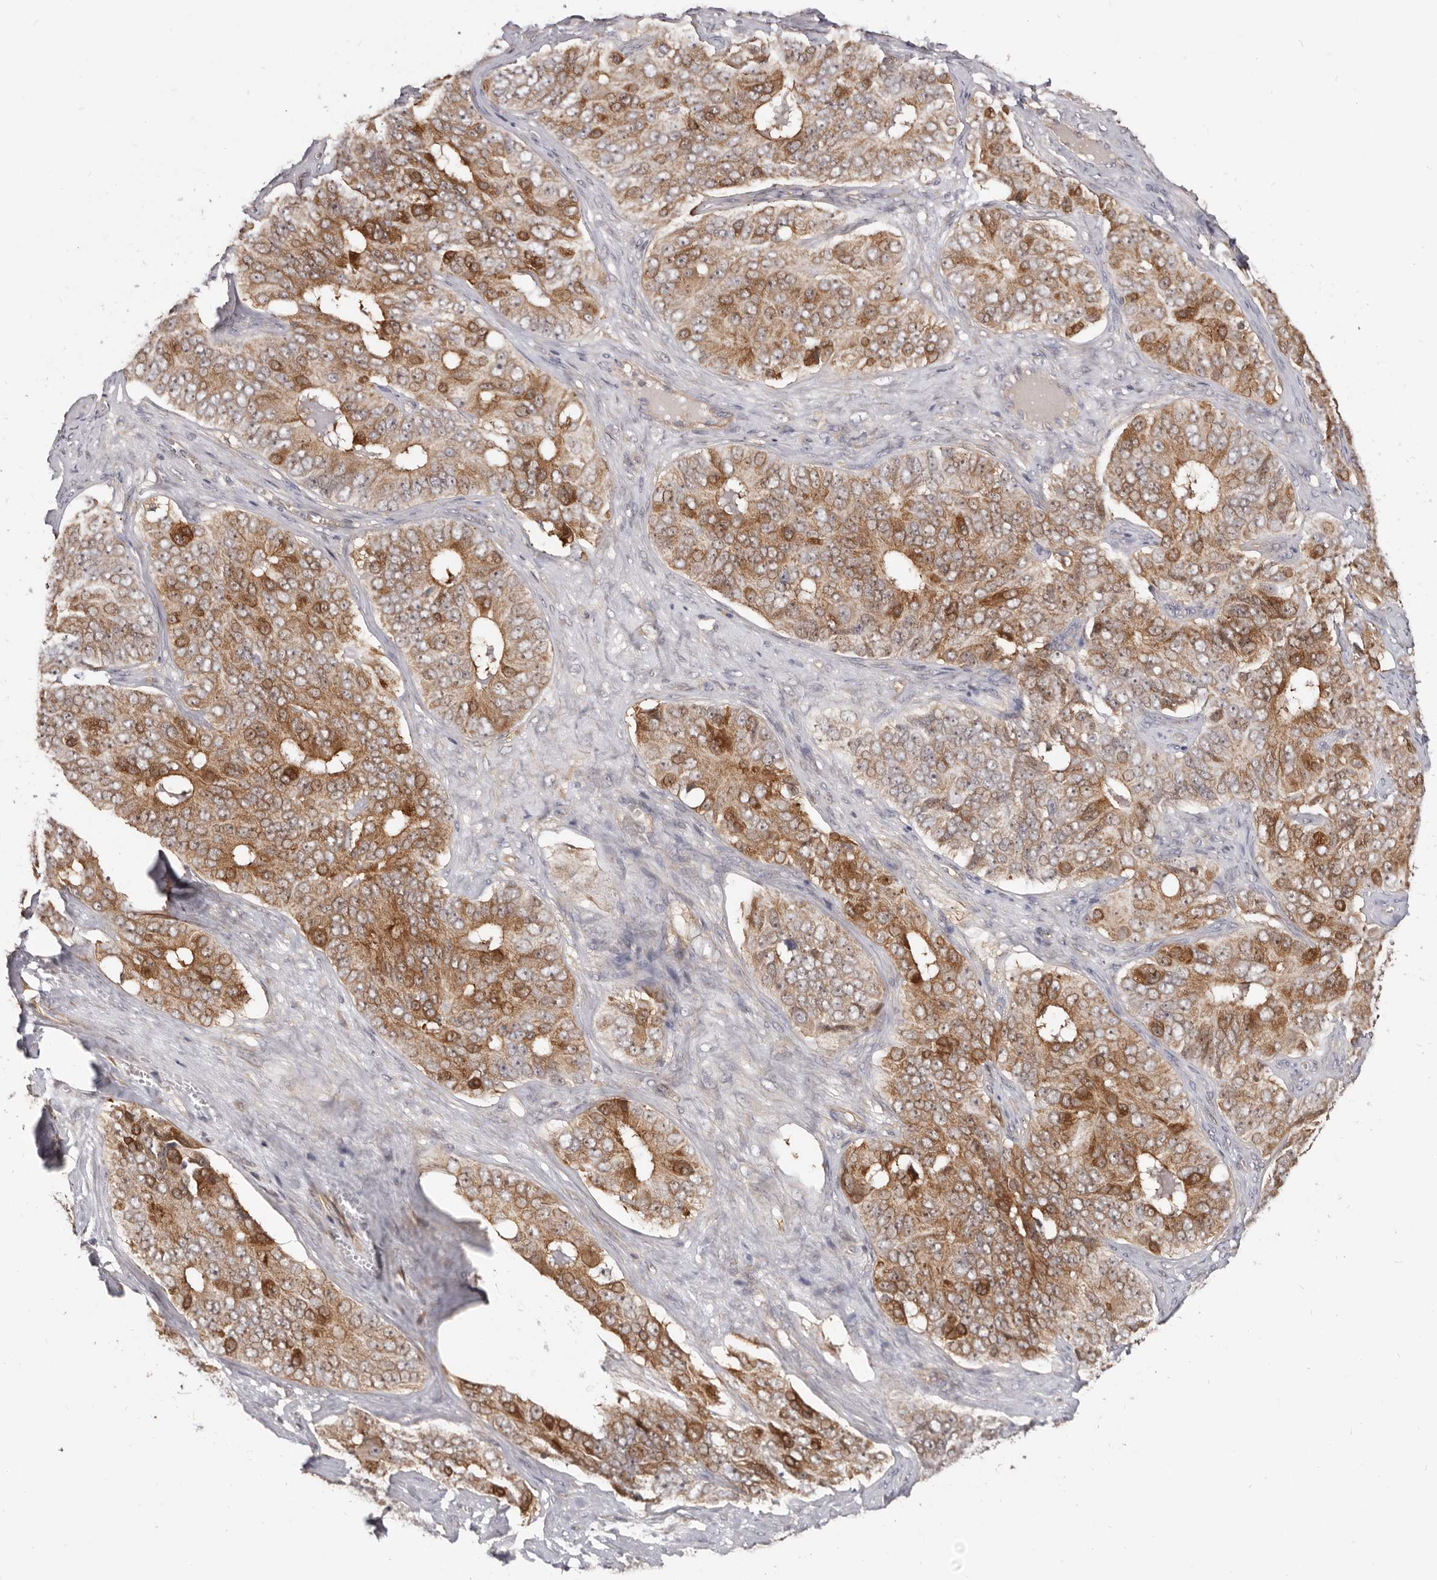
{"staining": {"intensity": "moderate", "quantity": ">75%", "location": "cytoplasmic/membranous"}, "tissue": "ovarian cancer", "cell_type": "Tumor cells", "image_type": "cancer", "snomed": [{"axis": "morphology", "description": "Carcinoma, endometroid"}, {"axis": "topography", "description": "Ovary"}], "caption": "The image shows a brown stain indicating the presence of a protein in the cytoplasmic/membranous of tumor cells in endometroid carcinoma (ovarian).", "gene": "GPATCH4", "patient": {"sex": "female", "age": 51}}